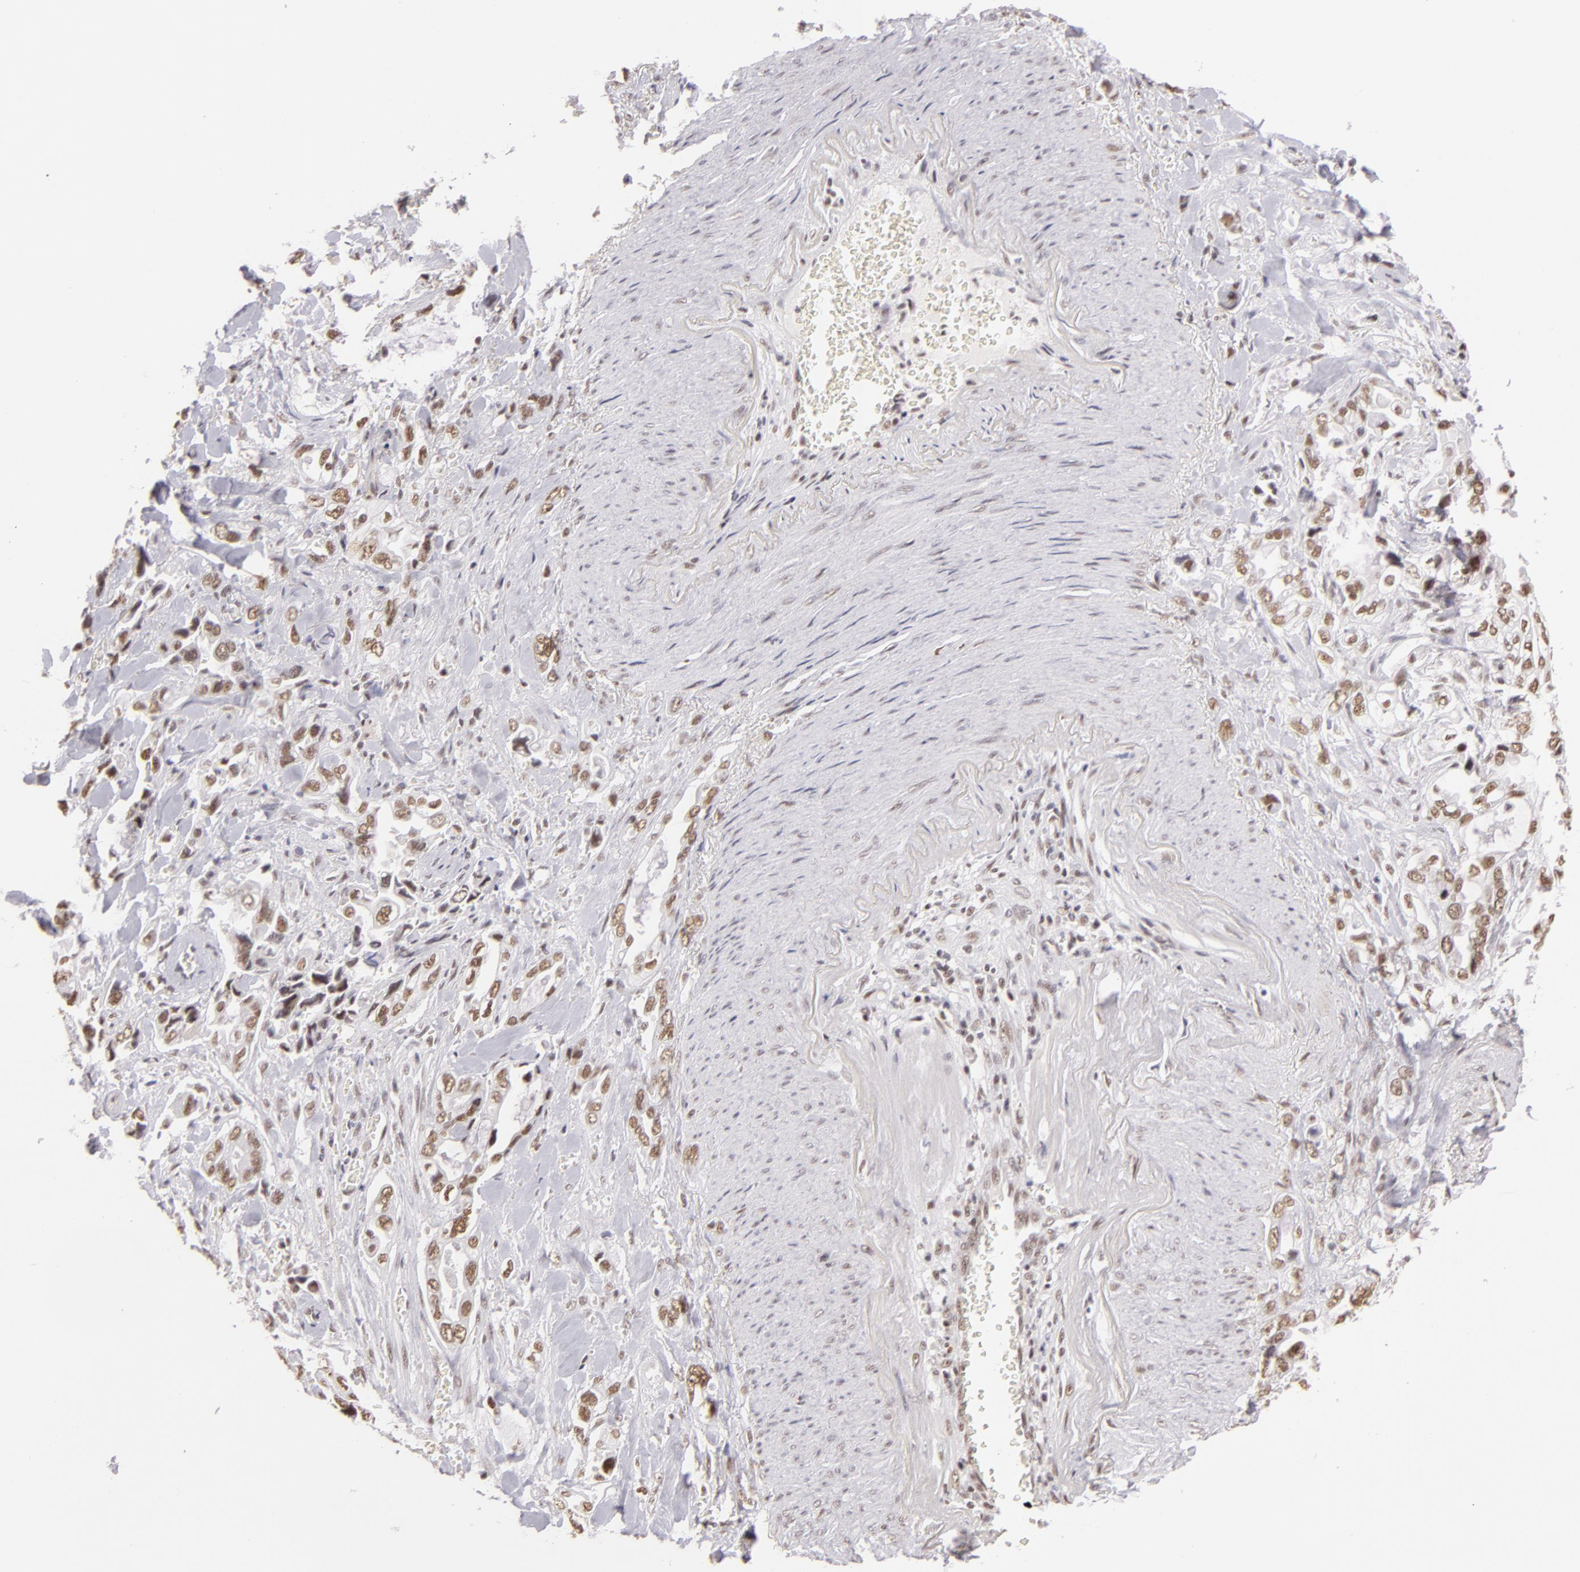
{"staining": {"intensity": "weak", "quantity": ">75%", "location": "nuclear"}, "tissue": "pancreatic cancer", "cell_type": "Tumor cells", "image_type": "cancer", "snomed": [{"axis": "morphology", "description": "Adenocarcinoma, NOS"}, {"axis": "topography", "description": "Pancreas"}], "caption": "Pancreatic adenocarcinoma stained for a protein (brown) displays weak nuclear positive positivity in about >75% of tumor cells.", "gene": "INTS6", "patient": {"sex": "male", "age": 69}}